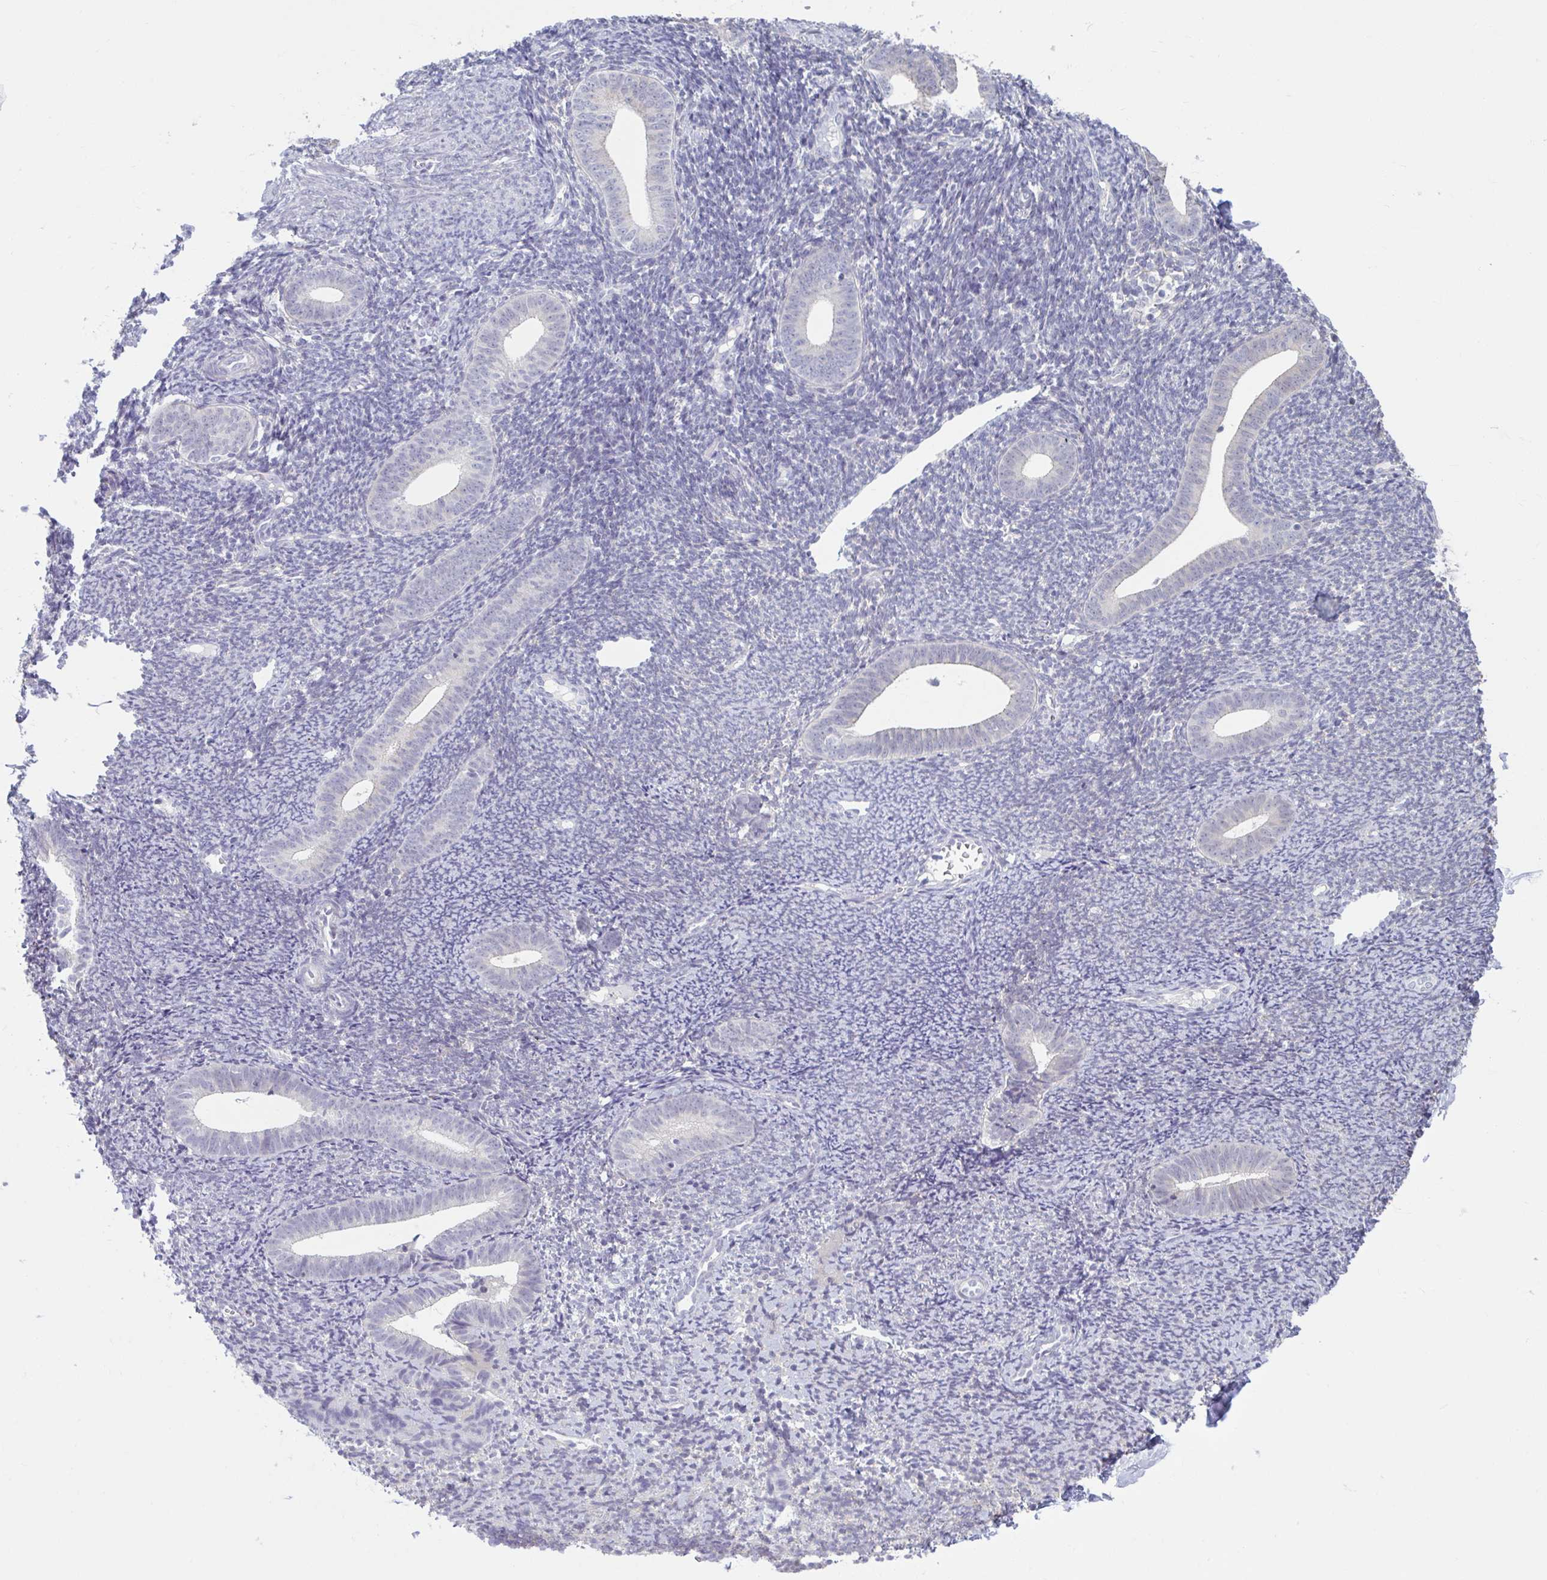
{"staining": {"intensity": "negative", "quantity": "none", "location": "none"}, "tissue": "endometrium", "cell_type": "Cells in endometrial stroma", "image_type": "normal", "snomed": [{"axis": "morphology", "description": "Normal tissue, NOS"}, {"axis": "topography", "description": "Endometrium"}], "caption": "This is an IHC photomicrograph of unremarkable human endometrium. There is no staining in cells in endometrial stroma.", "gene": "CDH19", "patient": {"sex": "female", "age": 39}}